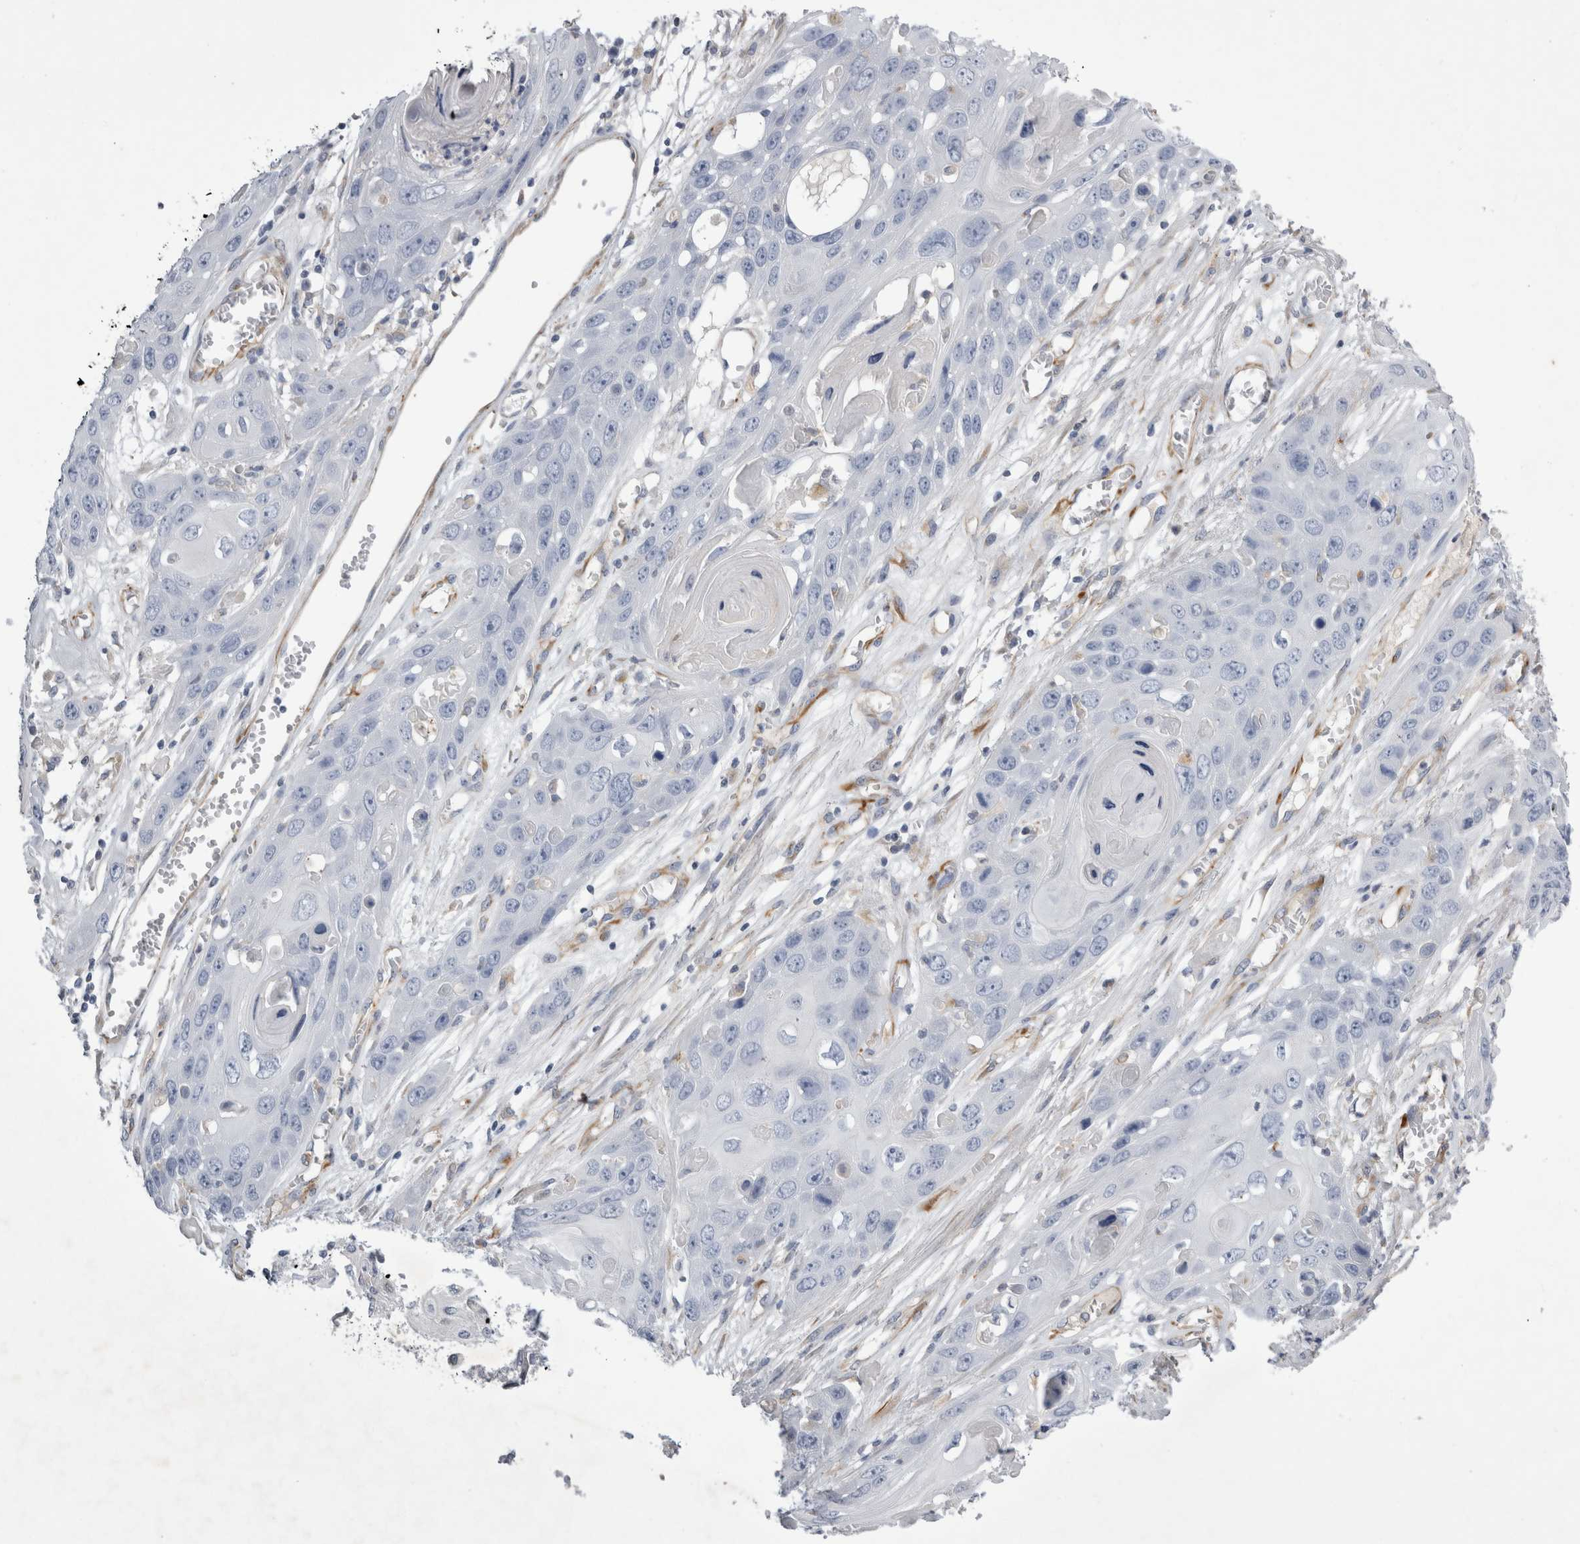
{"staining": {"intensity": "negative", "quantity": "none", "location": "none"}, "tissue": "skin cancer", "cell_type": "Tumor cells", "image_type": "cancer", "snomed": [{"axis": "morphology", "description": "Squamous cell carcinoma, NOS"}, {"axis": "topography", "description": "Skin"}], "caption": "Immunohistochemistry micrograph of human squamous cell carcinoma (skin) stained for a protein (brown), which exhibits no staining in tumor cells. (Immunohistochemistry (ihc), brightfield microscopy, high magnification).", "gene": "STRADB", "patient": {"sex": "male", "age": 55}}